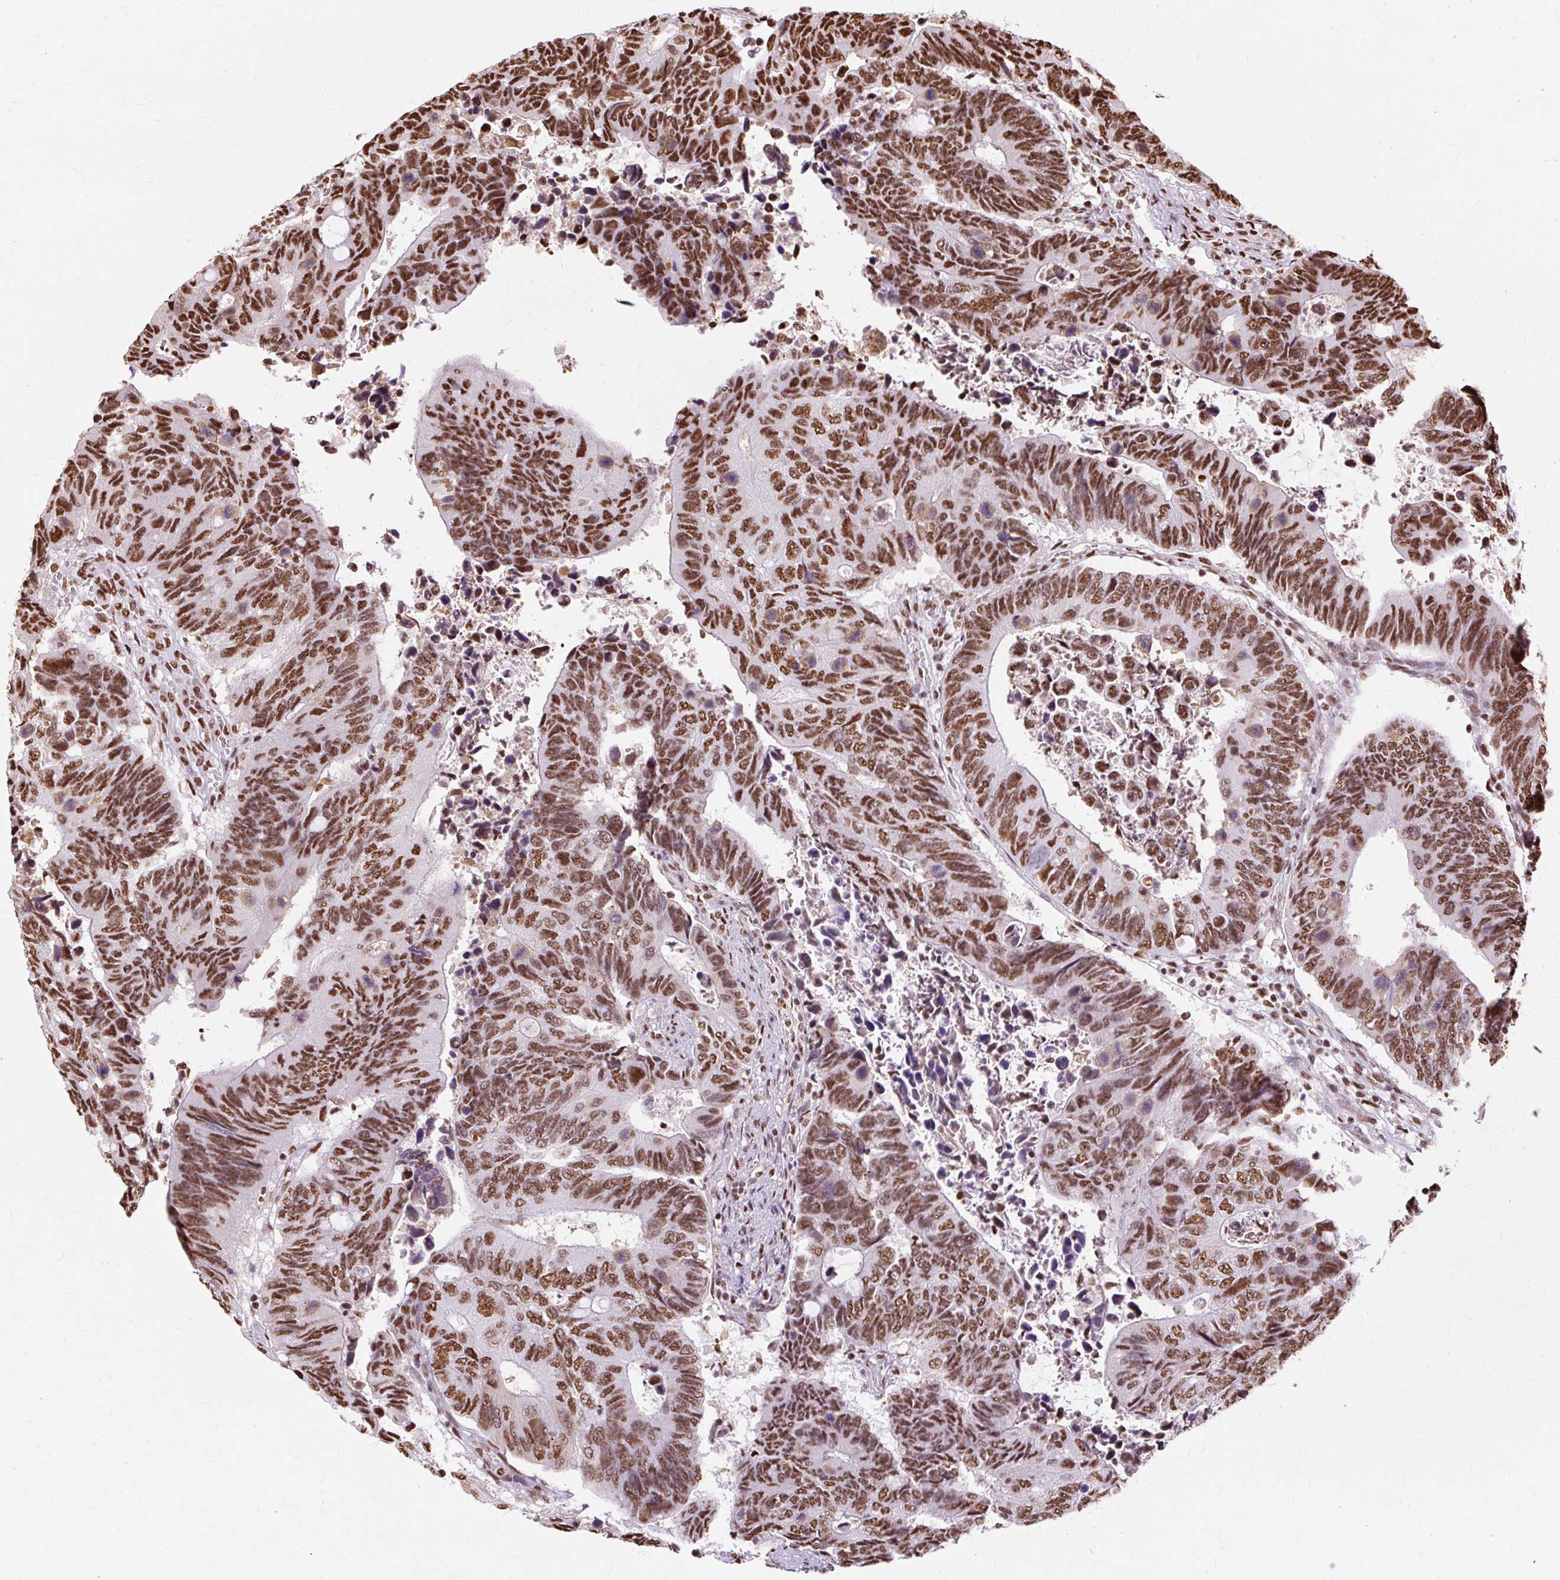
{"staining": {"intensity": "strong", "quantity": ">75%", "location": "nuclear"}, "tissue": "colorectal cancer", "cell_type": "Tumor cells", "image_type": "cancer", "snomed": [{"axis": "morphology", "description": "Adenocarcinoma, NOS"}, {"axis": "topography", "description": "Colon"}], "caption": "Immunohistochemistry micrograph of adenocarcinoma (colorectal) stained for a protein (brown), which displays high levels of strong nuclear staining in approximately >75% of tumor cells.", "gene": "XRCC6", "patient": {"sex": "male", "age": 87}}